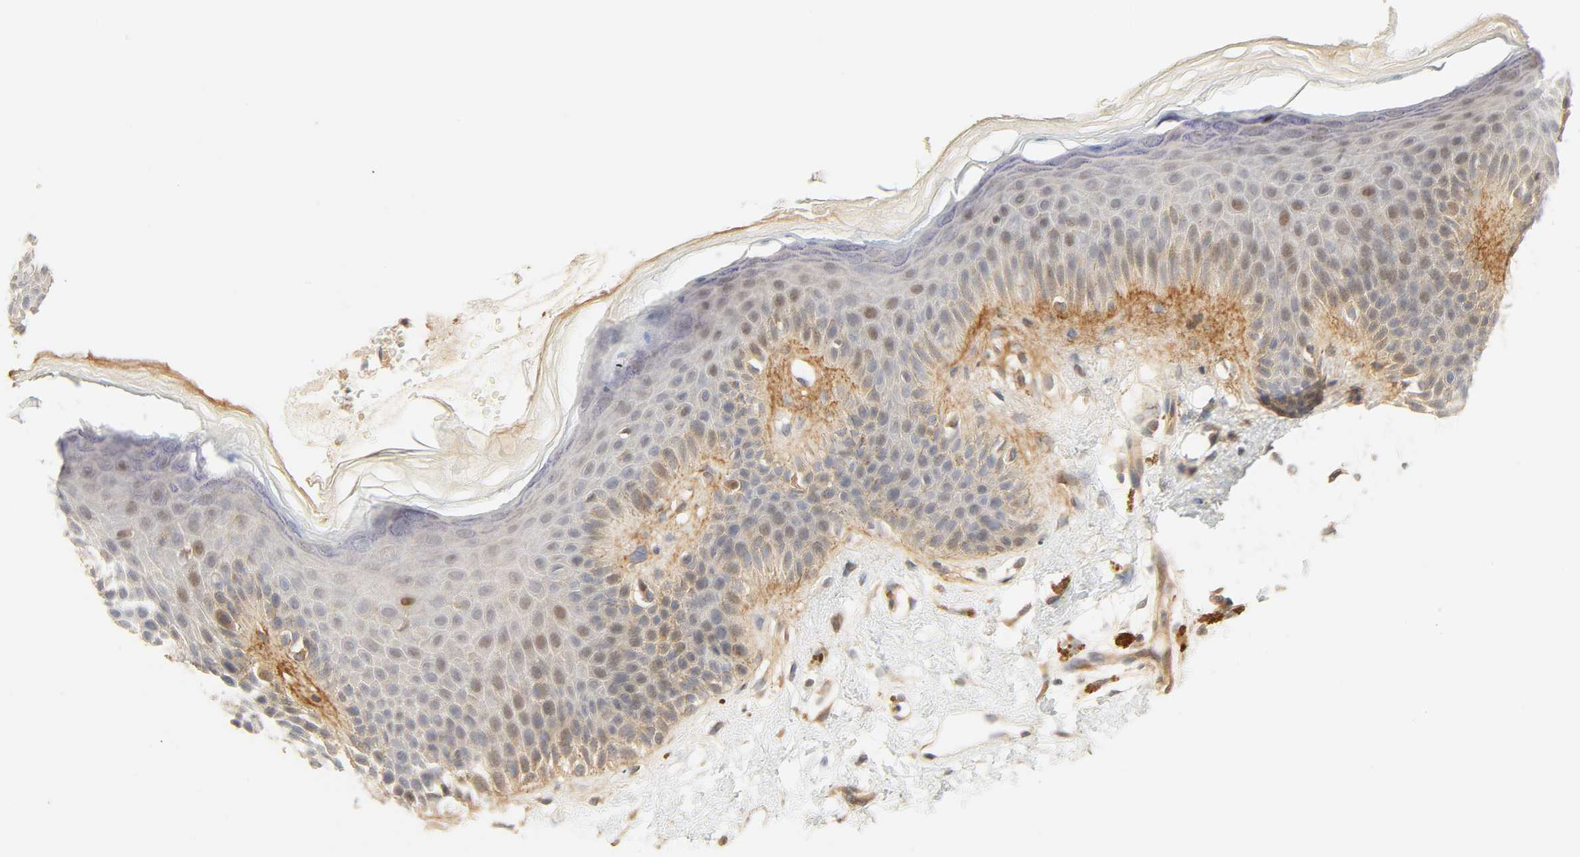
{"staining": {"intensity": "weak", "quantity": "<25%", "location": "cytoplasmic/membranous,nuclear"}, "tissue": "skin", "cell_type": "Epidermal cells", "image_type": "normal", "snomed": [{"axis": "morphology", "description": "Normal tissue, NOS"}, {"axis": "topography", "description": "Anal"}], "caption": "The photomicrograph displays no staining of epidermal cells in normal skin. The staining was performed using DAB to visualize the protein expression in brown, while the nuclei were stained in blue with hematoxylin (Magnification: 20x).", "gene": "CACNA1G", "patient": {"sex": "female", "age": 46}}